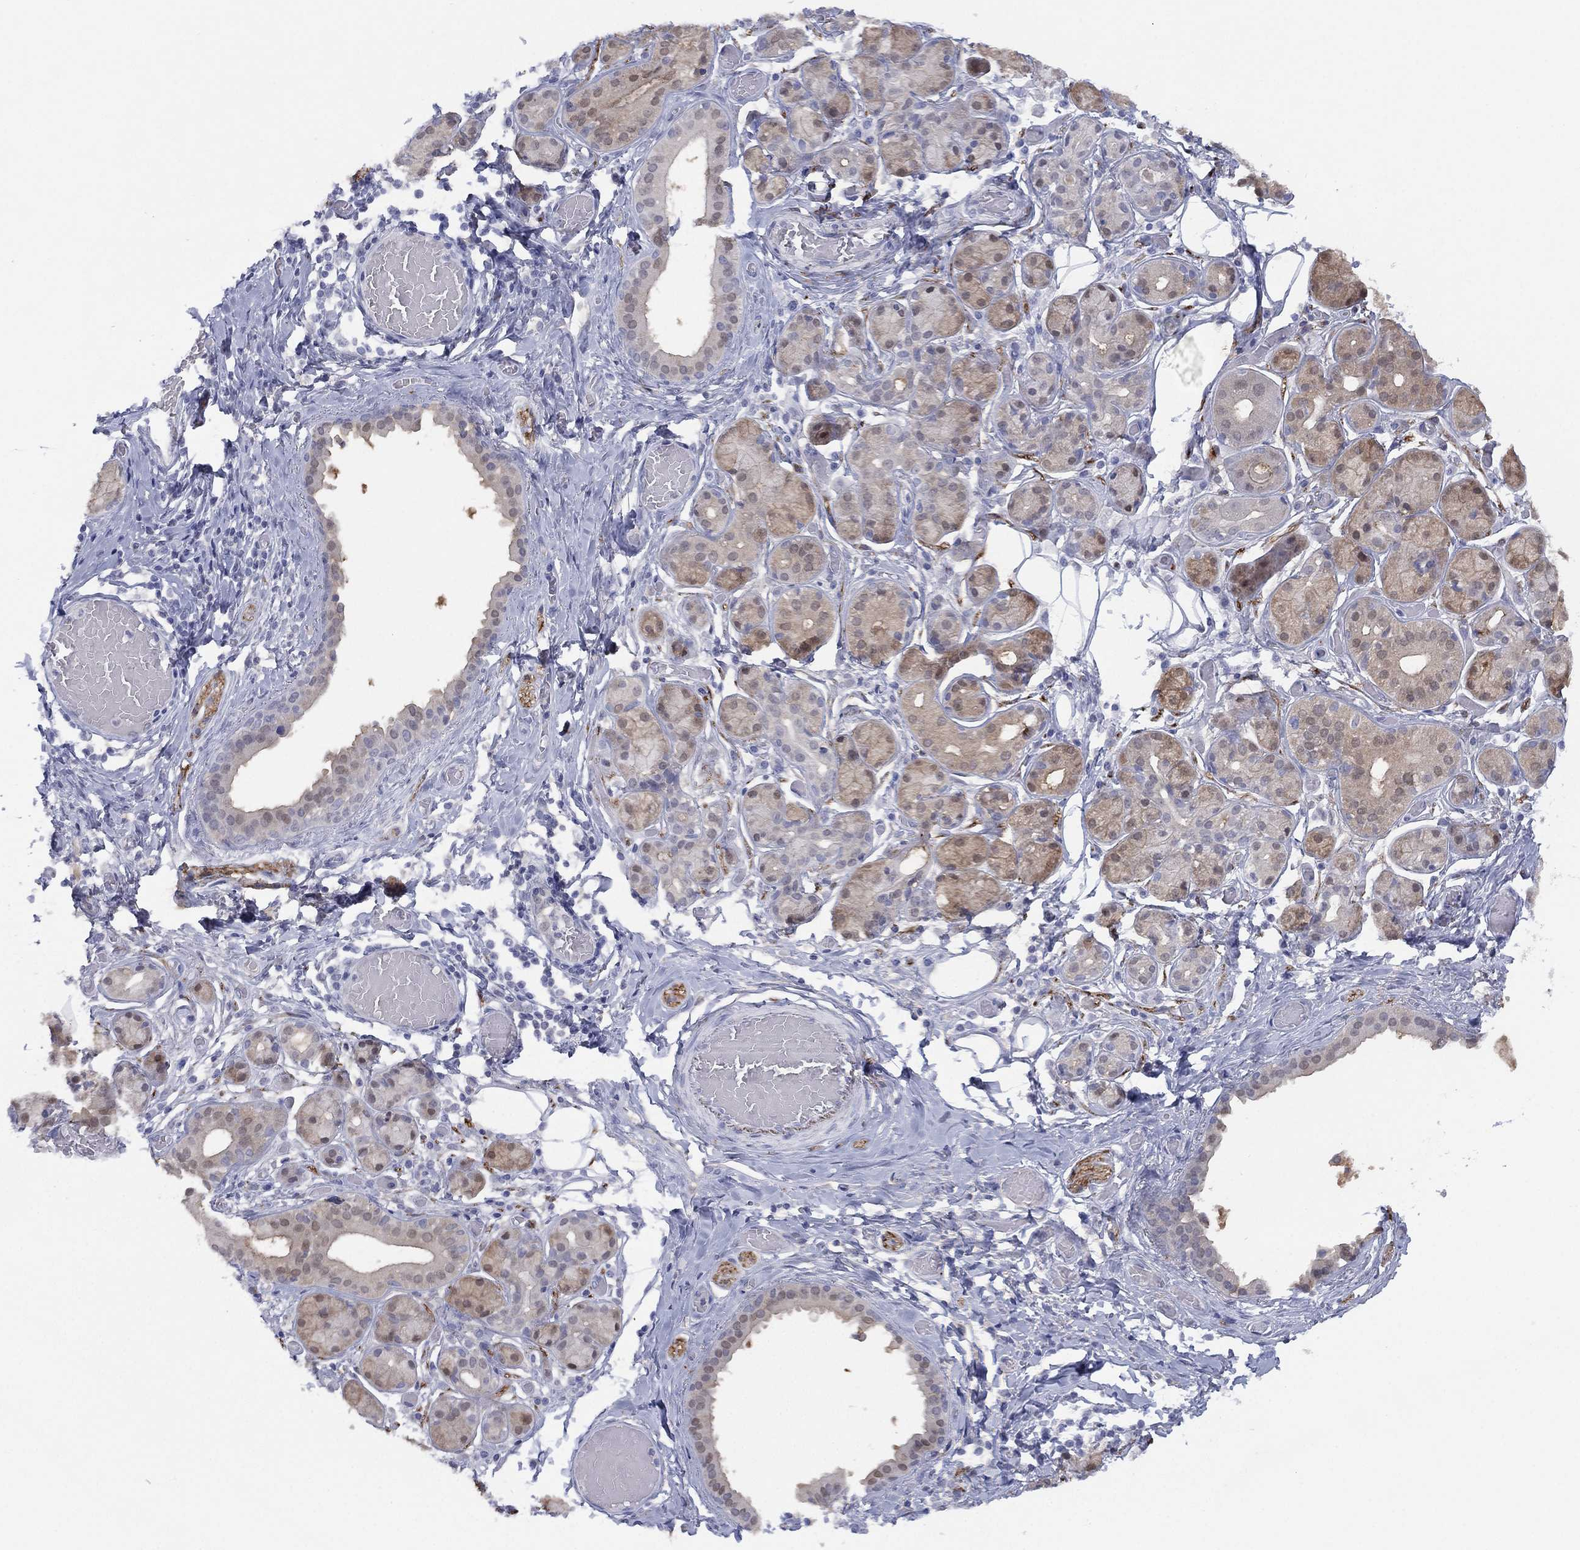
{"staining": {"intensity": "moderate", "quantity": "25%-75%", "location": "cytoplasmic/membranous,nuclear"}, "tissue": "salivary gland", "cell_type": "Glandular cells", "image_type": "normal", "snomed": [{"axis": "morphology", "description": "Normal tissue, NOS"}, {"axis": "topography", "description": "Salivary gland"}, {"axis": "topography", "description": "Peripheral nerve tissue"}], "caption": "Glandular cells demonstrate medium levels of moderate cytoplasmic/membranous,nuclear staining in about 25%-75% of cells in unremarkable salivary gland.", "gene": "DDAH1", "patient": {"sex": "male", "age": 71}}